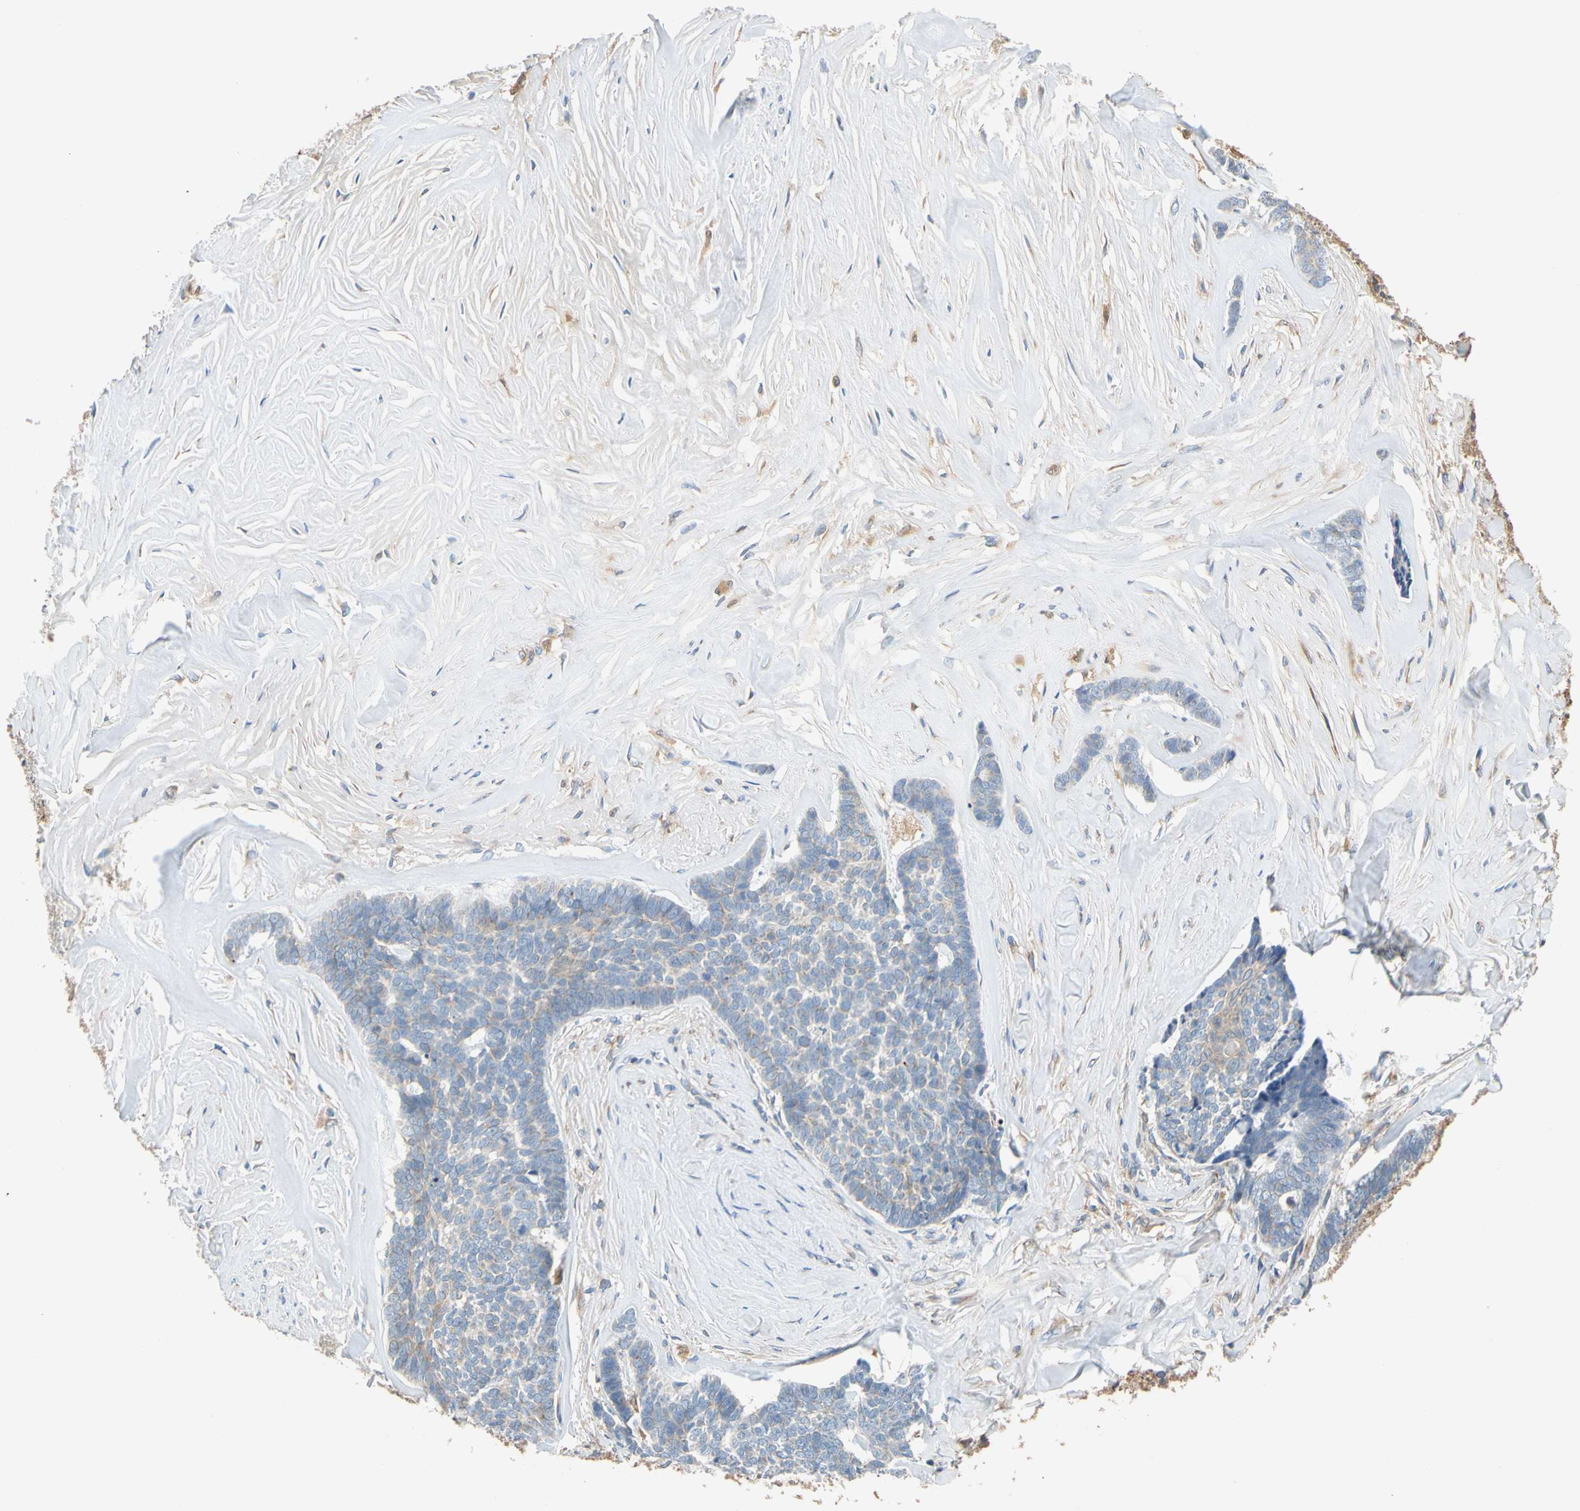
{"staining": {"intensity": "weak", "quantity": "<25%", "location": "cytoplasmic/membranous"}, "tissue": "skin cancer", "cell_type": "Tumor cells", "image_type": "cancer", "snomed": [{"axis": "morphology", "description": "Basal cell carcinoma"}, {"axis": "topography", "description": "Skin"}], "caption": "High magnification brightfield microscopy of skin cancer stained with DAB (brown) and counterstained with hematoxylin (blue): tumor cells show no significant positivity. Brightfield microscopy of IHC stained with DAB (3,3'-diaminobenzidine) (brown) and hematoxylin (blue), captured at high magnification.", "gene": "GPSM2", "patient": {"sex": "male", "age": 84}}